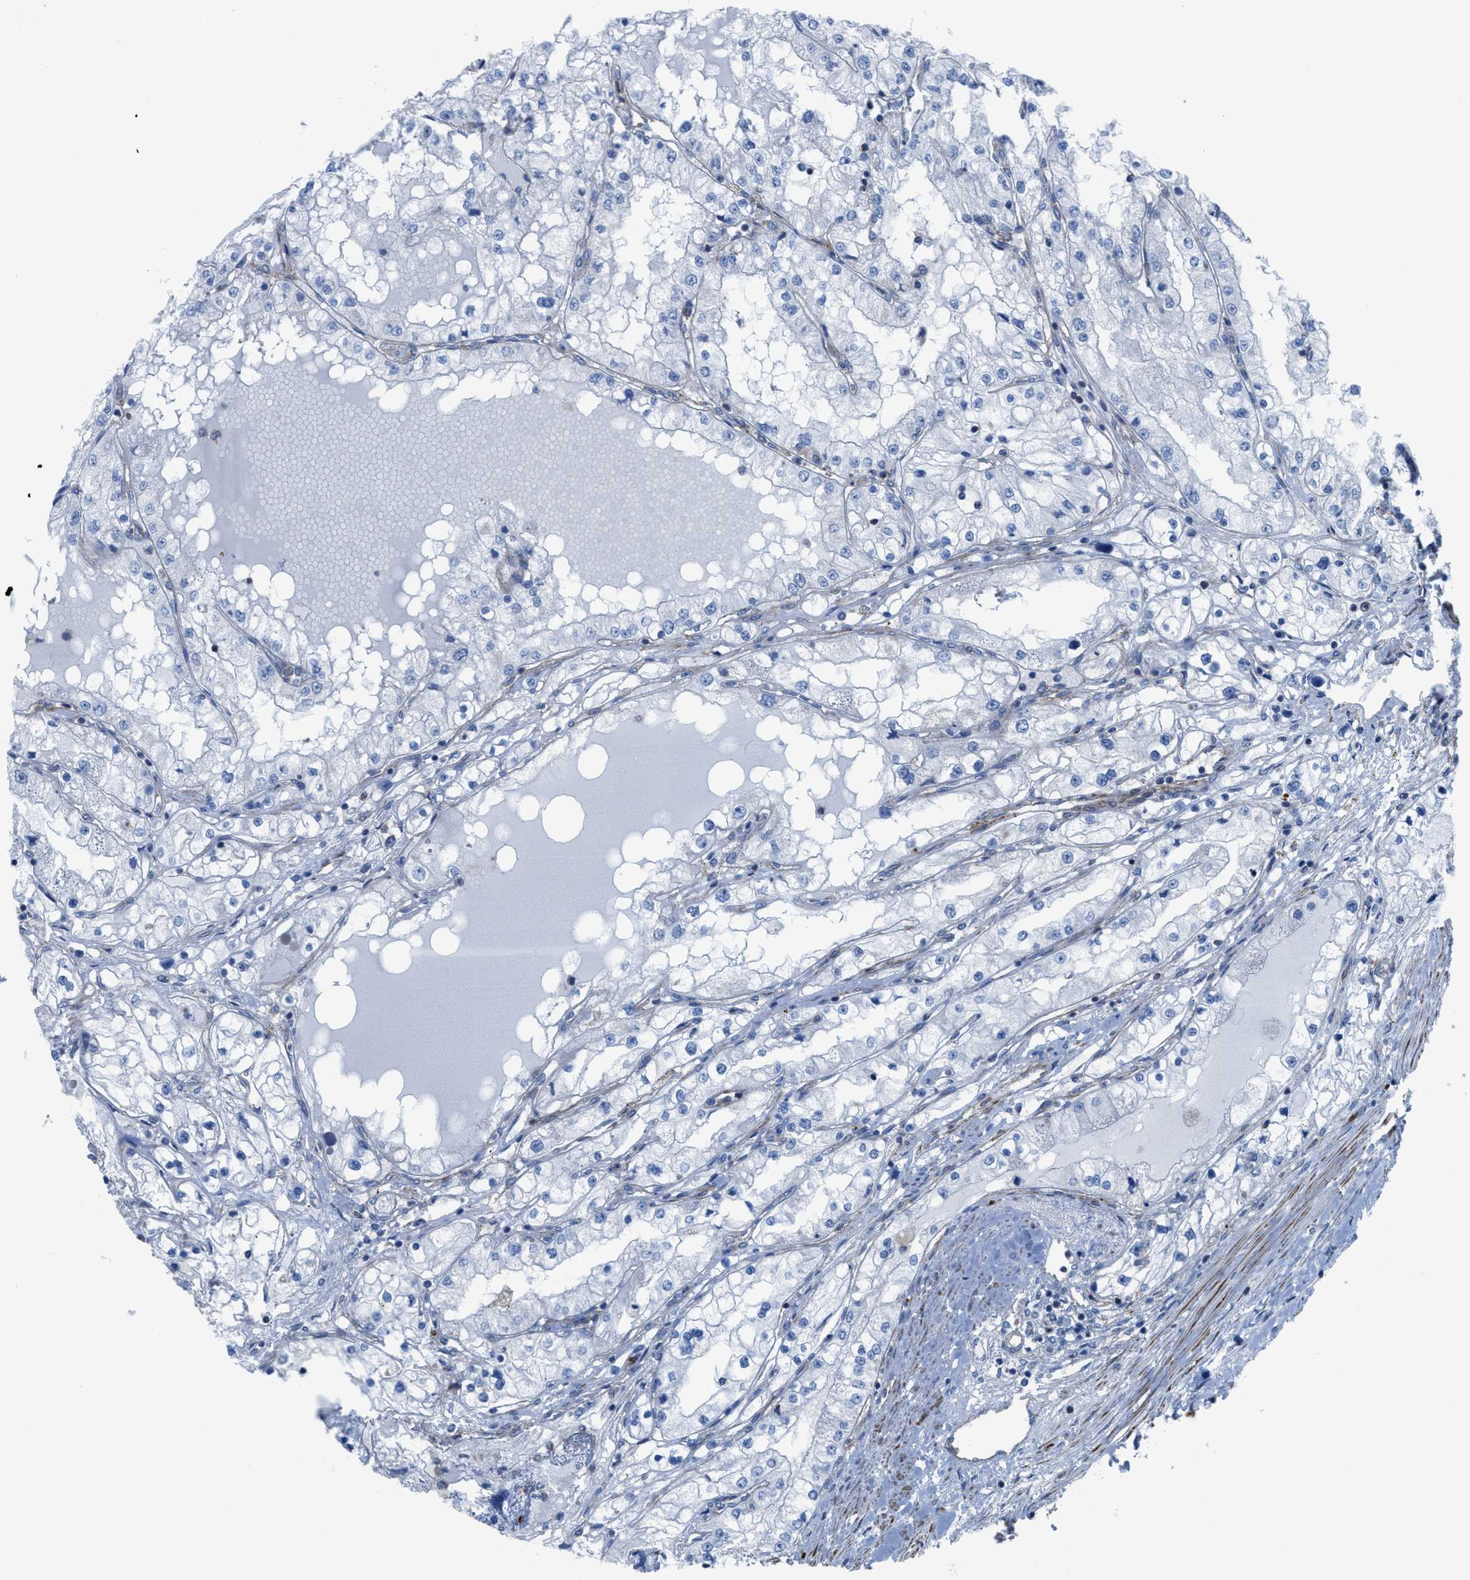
{"staining": {"intensity": "negative", "quantity": "none", "location": "none"}, "tissue": "renal cancer", "cell_type": "Tumor cells", "image_type": "cancer", "snomed": [{"axis": "morphology", "description": "Adenocarcinoma, NOS"}, {"axis": "topography", "description": "Kidney"}], "caption": "Immunohistochemical staining of renal adenocarcinoma displays no significant staining in tumor cells.", "gene": "KCNH7", "patient": {"sex": "male", "age": 68}}